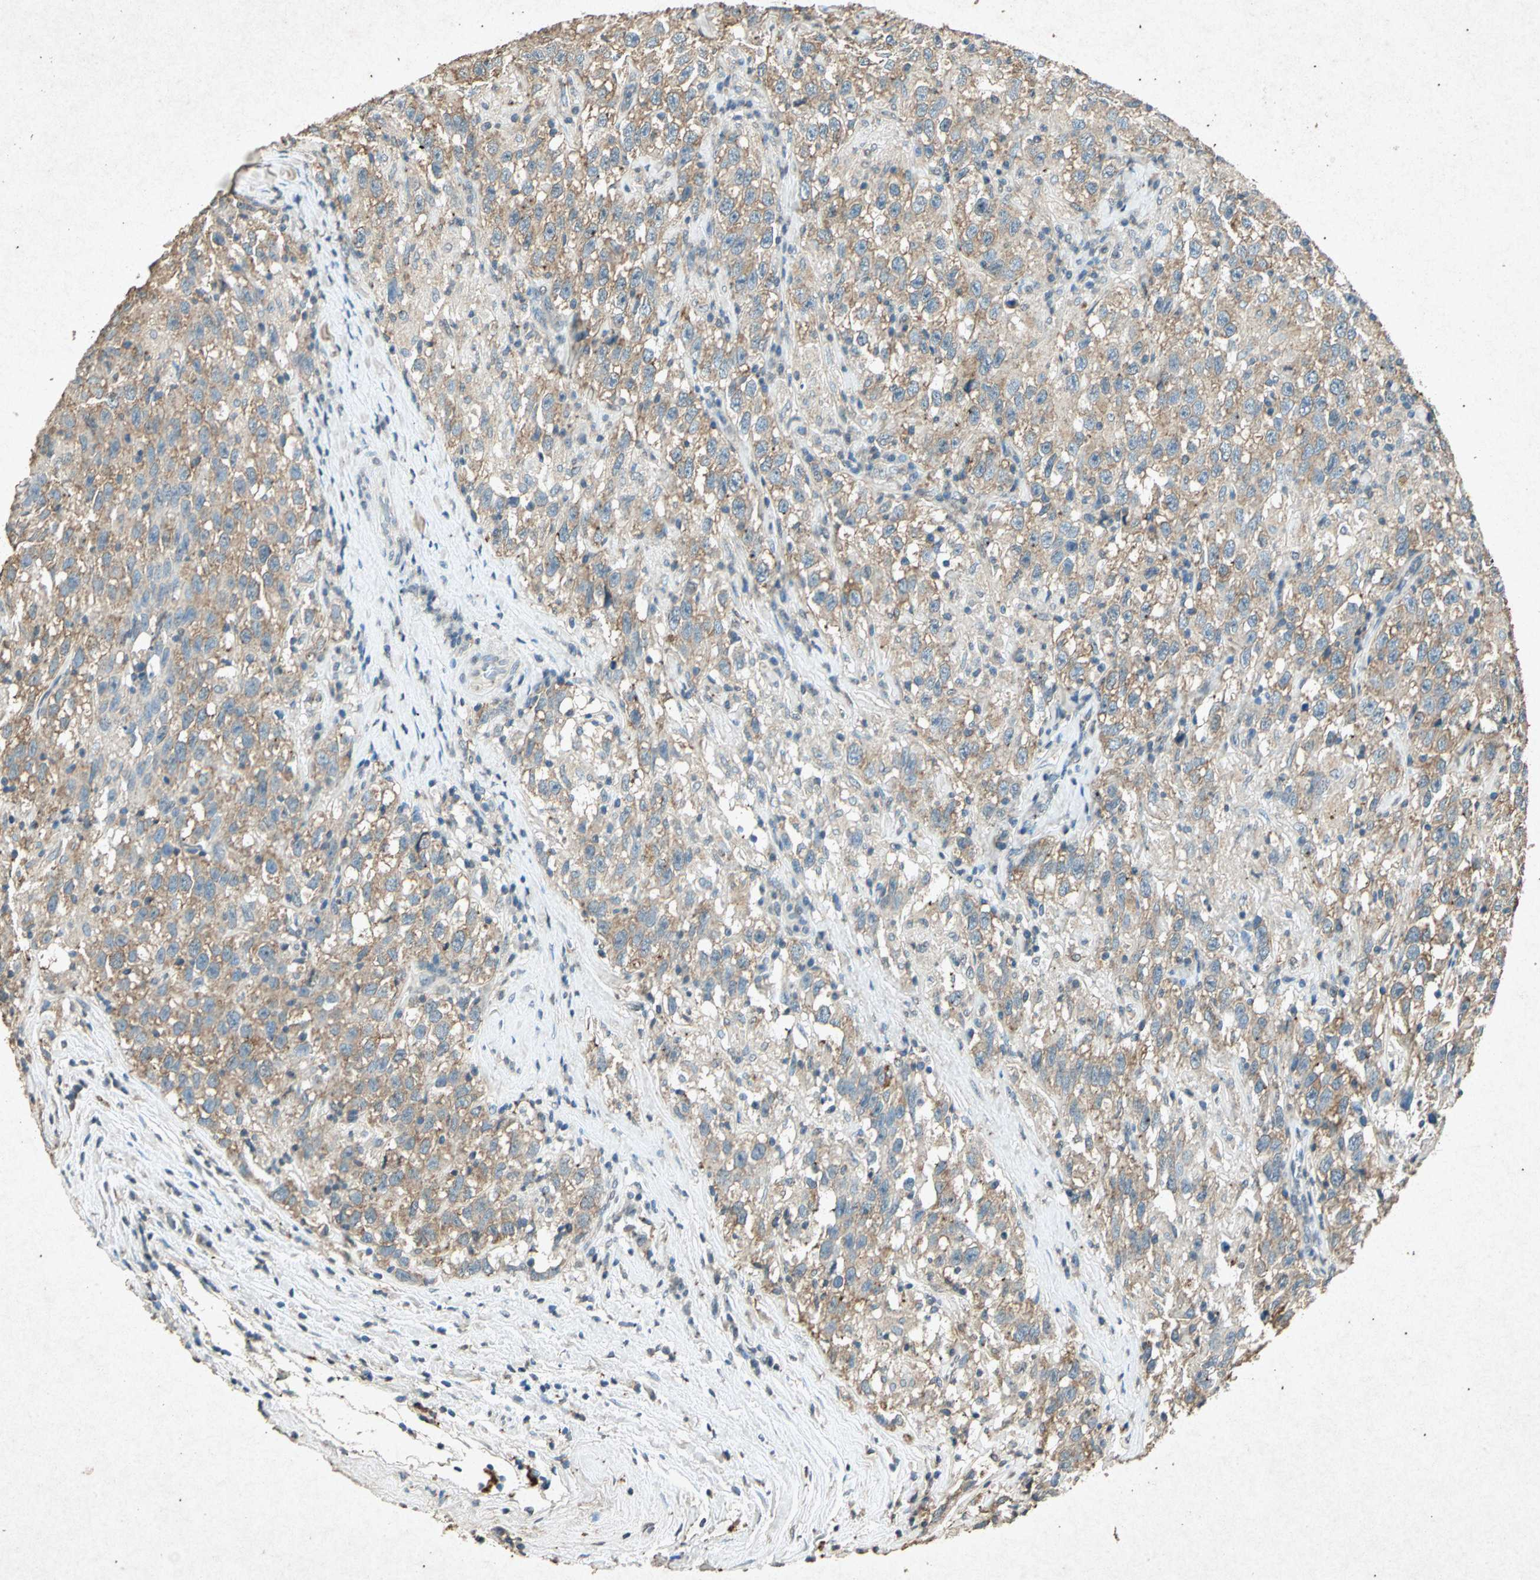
{"staining": {"intensity": "weak", "quantity": "25%-75%", "location": "cytoplasmic/membranous"}, "tissue": "testis cancer", "cell_type": "Tumor cells", "image_type": "cancer", "snomed": [{"axis": "morphology", "description": "Seminoma, NOS"}, {"axis": "topography", "description": "Testis"}], "caption": "Immunohistochemistry image of neoplastic tissue: human seminoma (testis) stained using IHC shows low levels of weak protein expression localized specifically in the cytoplasmic/membranous of tumor cells, appearing as a cytoplasmic/membranous brown color.", "gene": "PSEN1", "patient": {"sex": "male", "age": 41}}